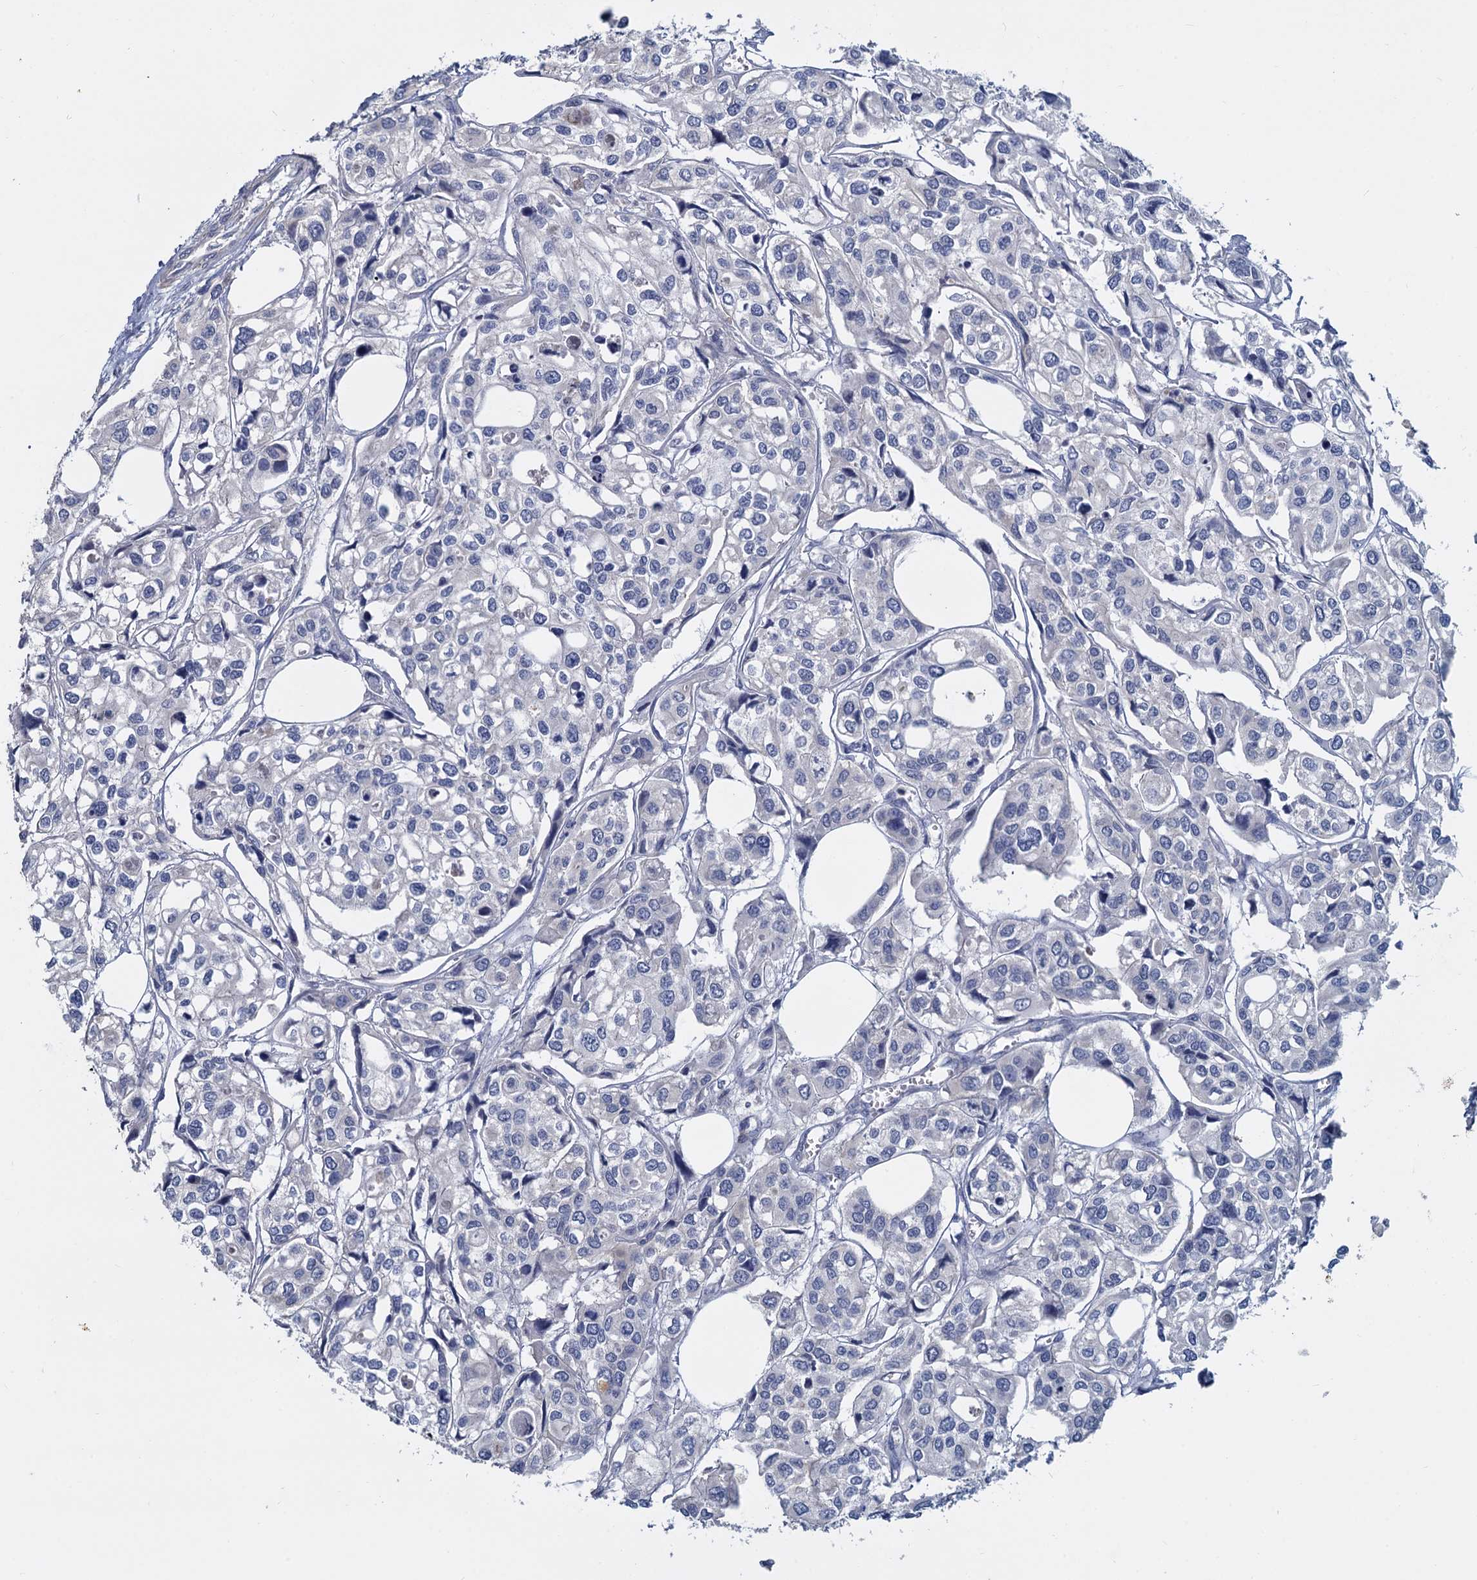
{"staining": {"intensity": "negative", "quantity": "none", "location": "none"}, "tissue": "urothelial cancer", "cell_type": "Tumor cells", "image_type": "cancer", "snomed": [{"axis": "morphology", "description": "Urothelial carcinoma, High grade"}, {"axis": "topography", "description": "Urinary bladder"}], "caption": "Immunohistochemistry of human urothelial cancer shows no positivity in tumor cells.", "gene": "ACSM3", "patient": {"sex": "male", "age": 67}}